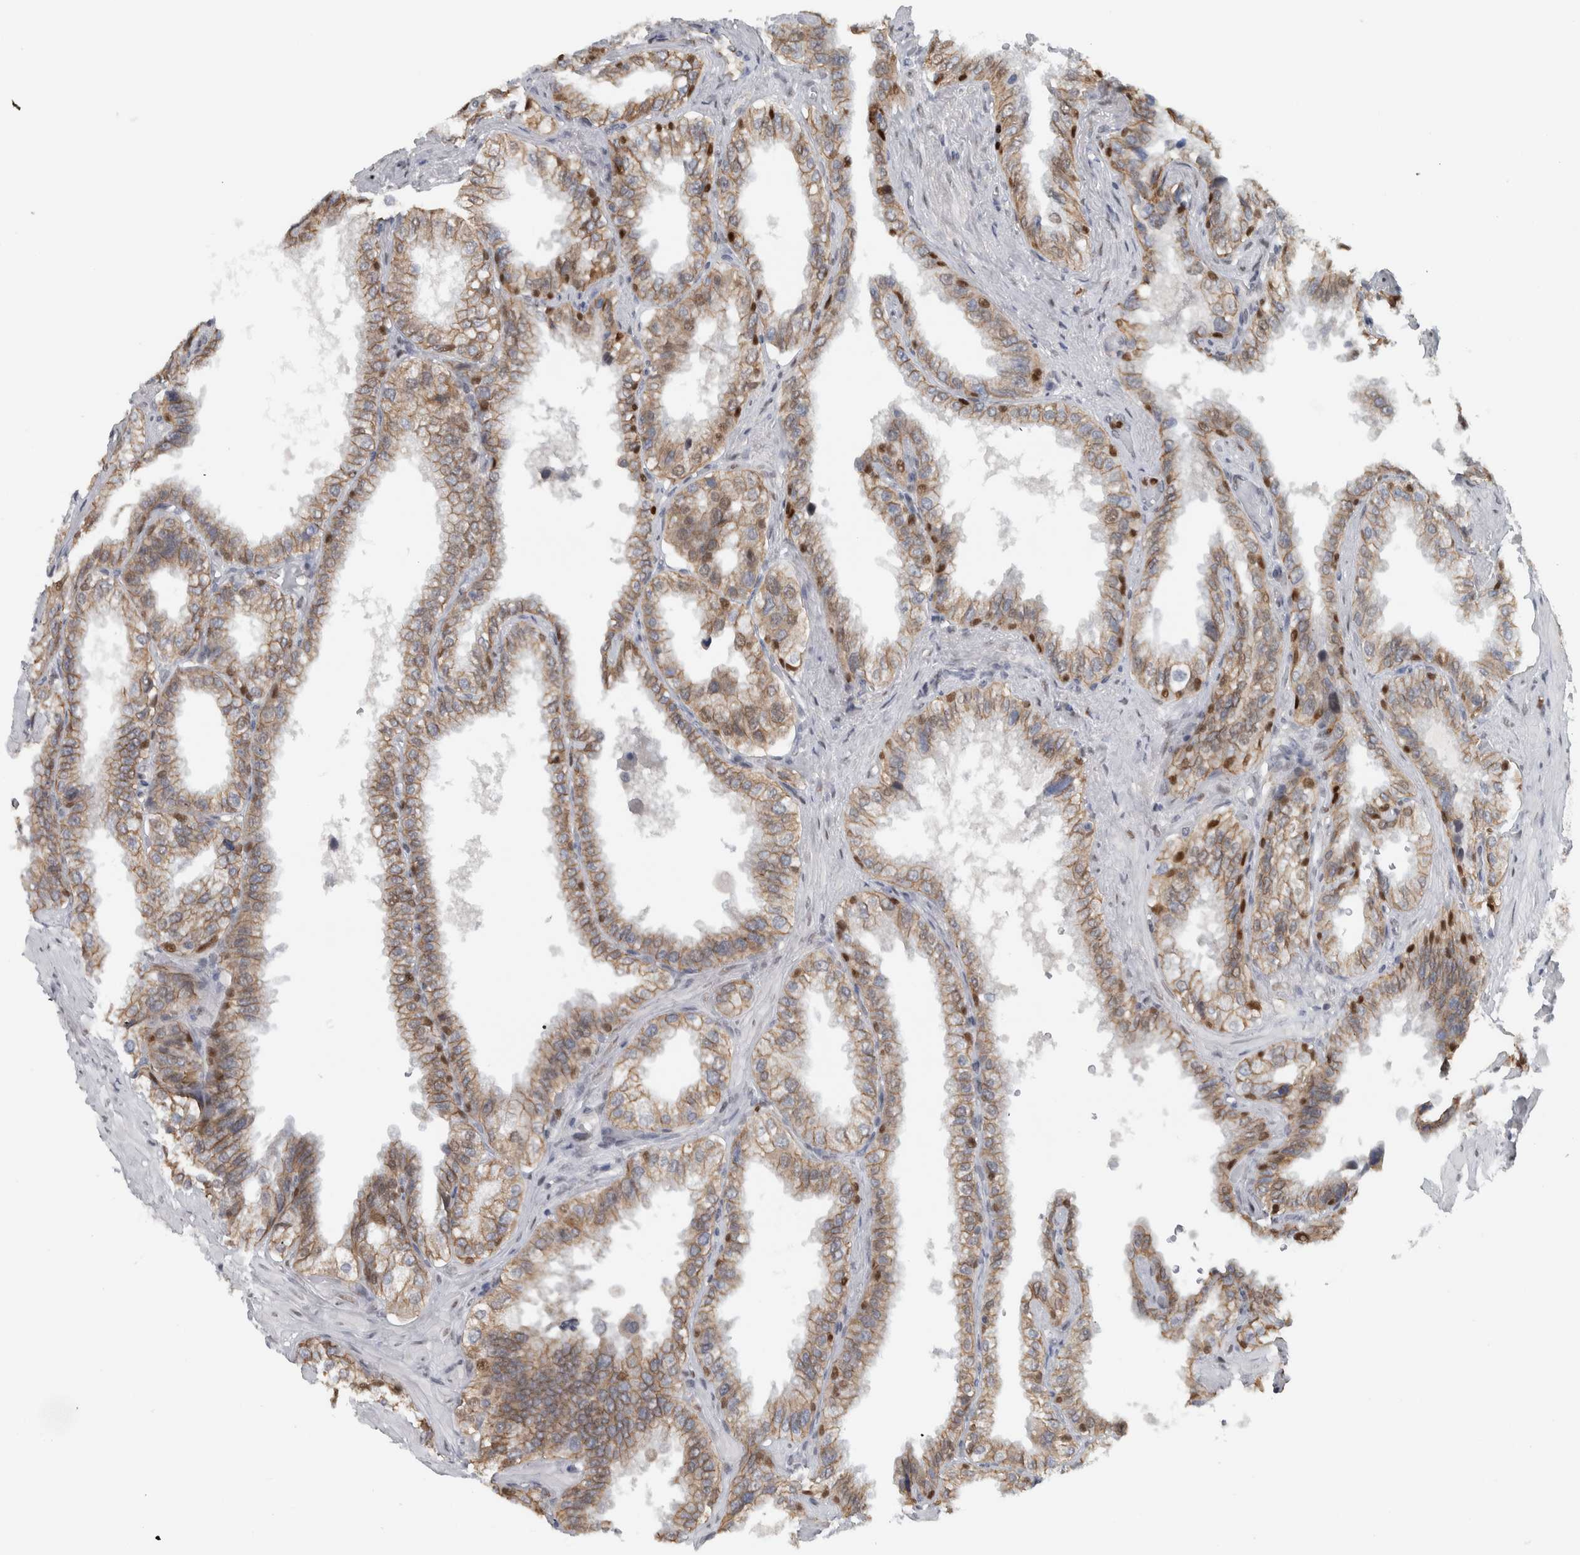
{"staining": {"intensity": "moderate", "quantity": ">75%", "location": "cytoplasmic/membranous,nuclear"}, "tissue": "seminal vesicle", "cell_type": "Glandular cells", "image_type": "normal", "snomed": [{"axis": "morphology", "description": "Normal tissue, NOS"}, {"axis": "topography", "description": "Seminal veicle"}], "caption": "IHC image of benign seminal vesicle stained for a protein (brown), which reveals medium levels of moderate cytoplasmic/membranous,nuclear positivity in approximately >75% of glandular cells.", "gene": "ADPRM", "patient": {"sex": "male", "age": 68}}